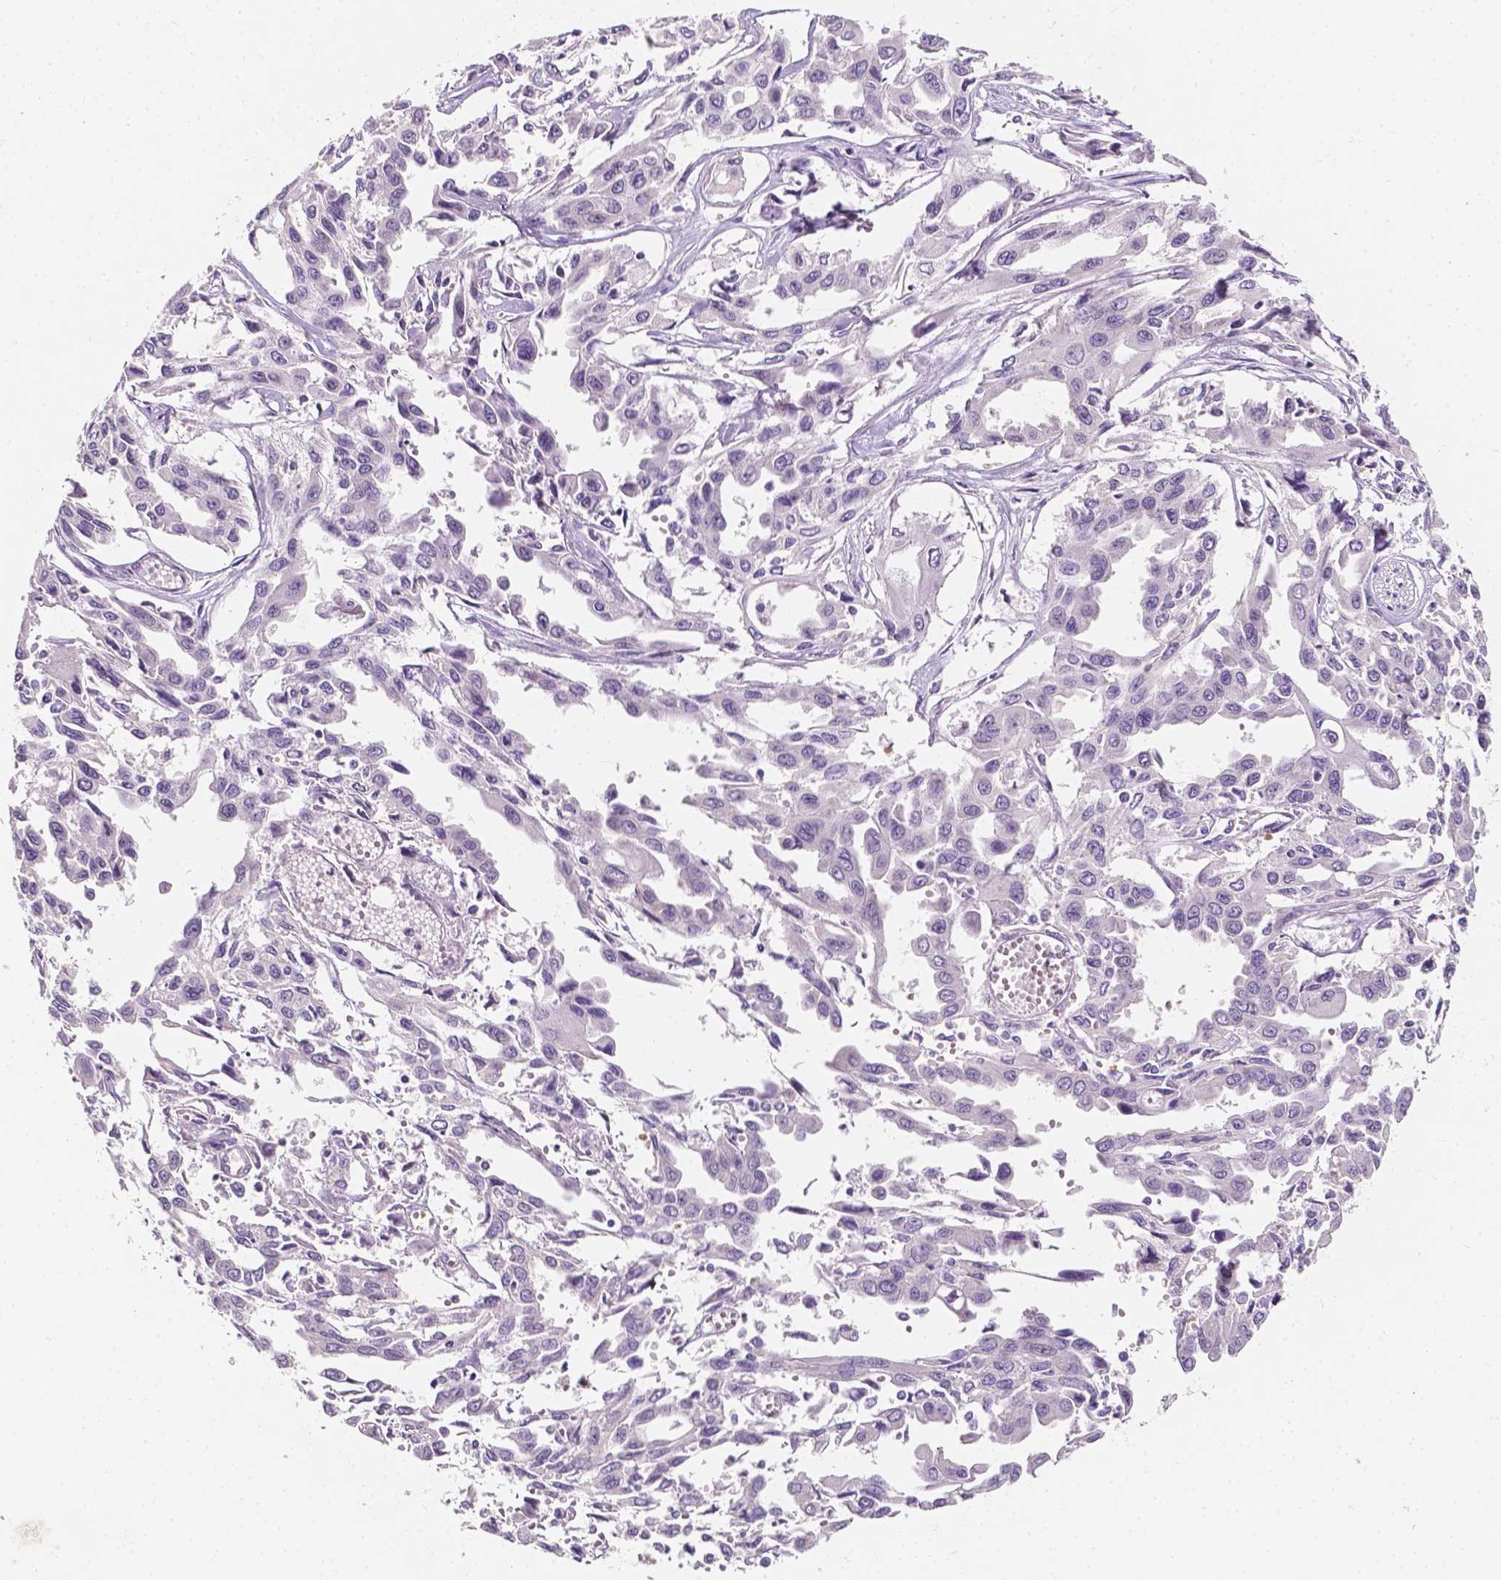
{"staining": {"intensity": "negative", "quantity": "none", "location": "none"}, "tissue": "pancreatic cancer", "cell_type": "Tumor cells", "image_type": "cancer", "snomed": [{"axis": "morphology", "description": "Adenocarcinoma, NOS"}, {"axis": "topography", "description": "Pancreas"}], "caption": "Immunohistochemistry (IHC) of human pancreatic cancer reveals no positivity in tumor cells. (Brightfield microscopy of DAB (3,3'-diaminobenzidine) immunohistochemistry at high magnification).", "gene": "TAL1", "patient": {"sex": "female", "age": 55}}